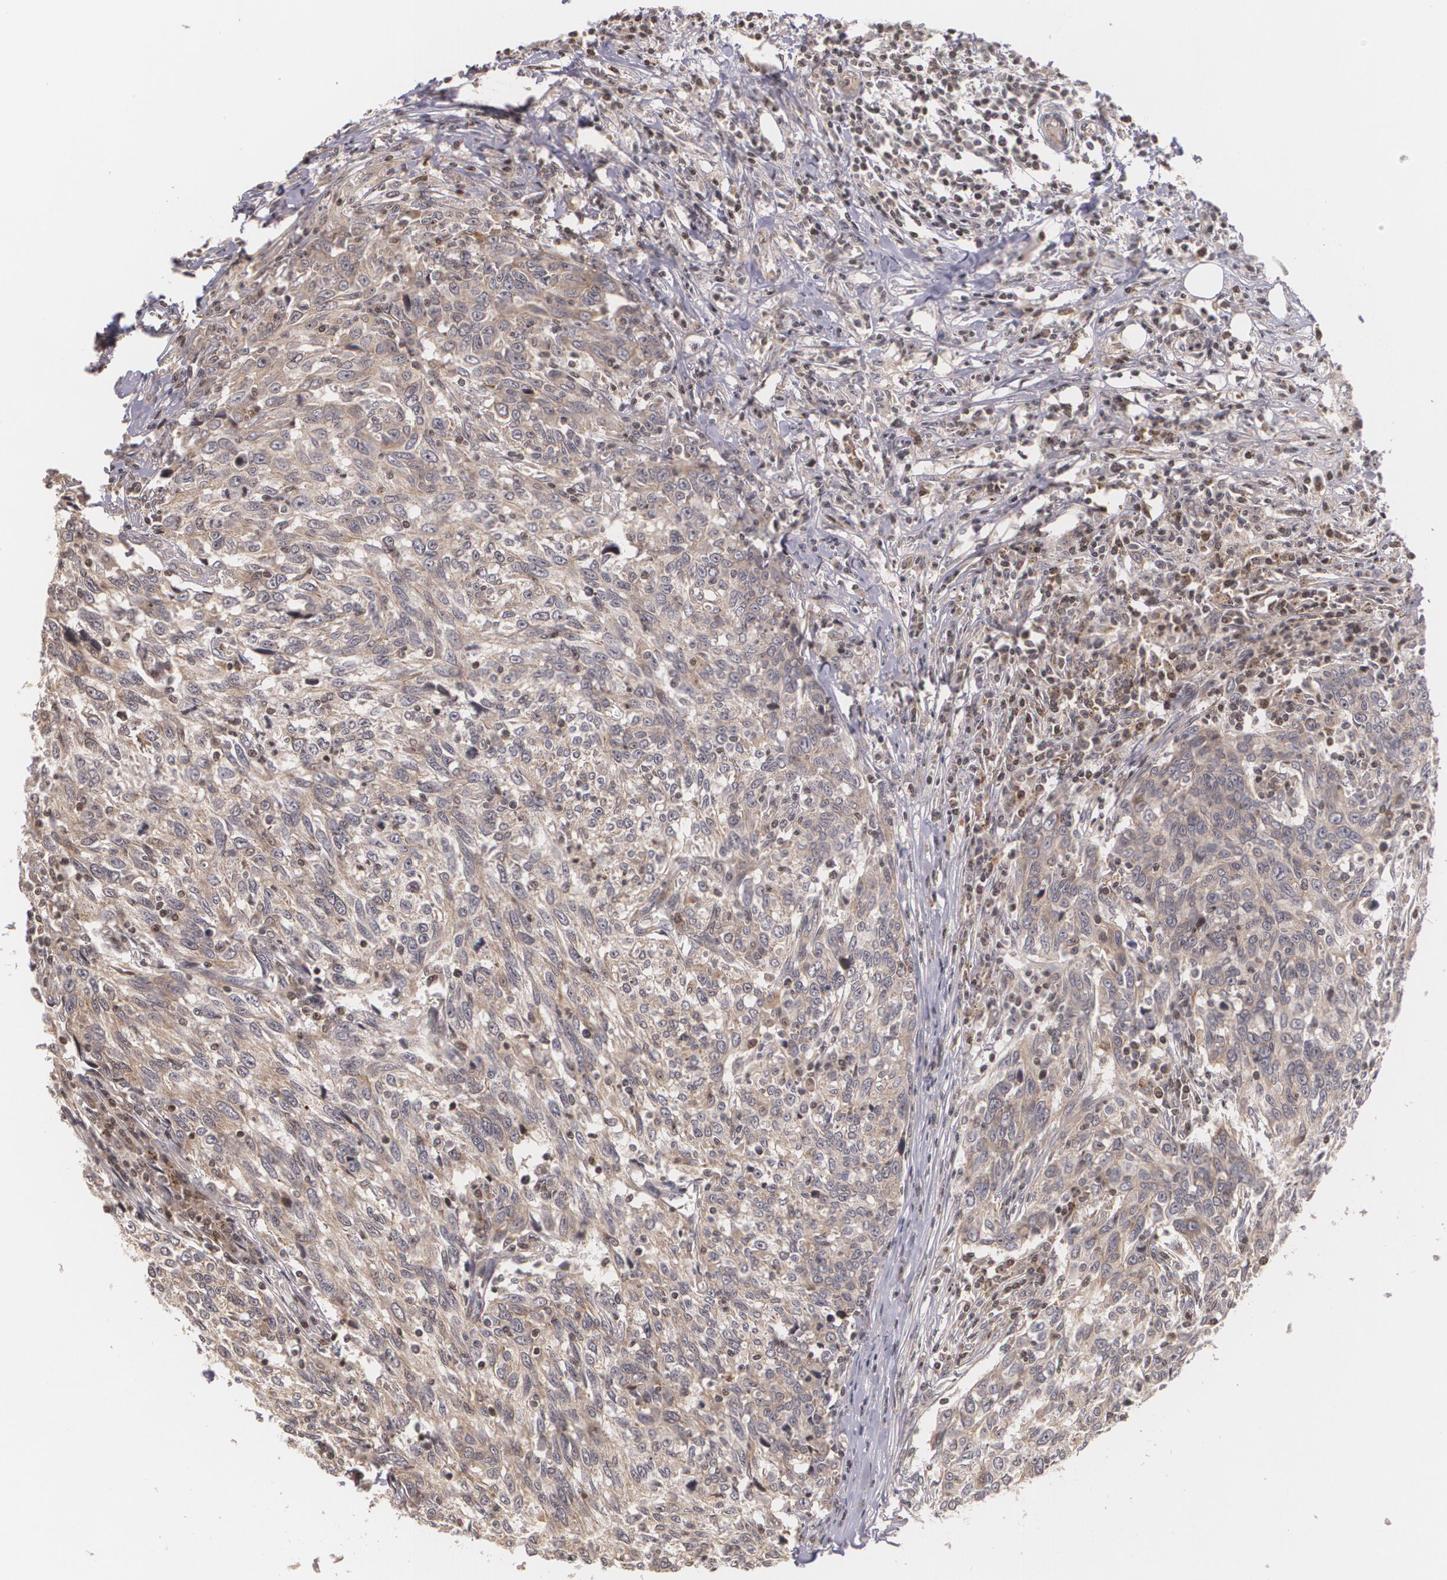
{"staining": {"intensity": "weak", "quantity": ">75%", "location": "cytoplasmic/membranous"}, "tissue": "breast cancer", "cell_type": "Tumor cells", "image_type": "cancer", "snomed": [{"axis": "morphology", "description": "Duct carcinoma"}, {"axis": "topography", "description": "Breast"}], "caption": "Breast cancer (infiltrating ductal carcinoma) was stained to show a protein in brown. There is low levels of weak cytoplasmic/membranous positivity in about >75% of tumor cells. The staining was performed using DAB, with brown indicating positive protein expression. Nuclei are stained blue with hematoxylin.", "gene": "VAV3", "patient": {"sex": "female", "age": 50}}